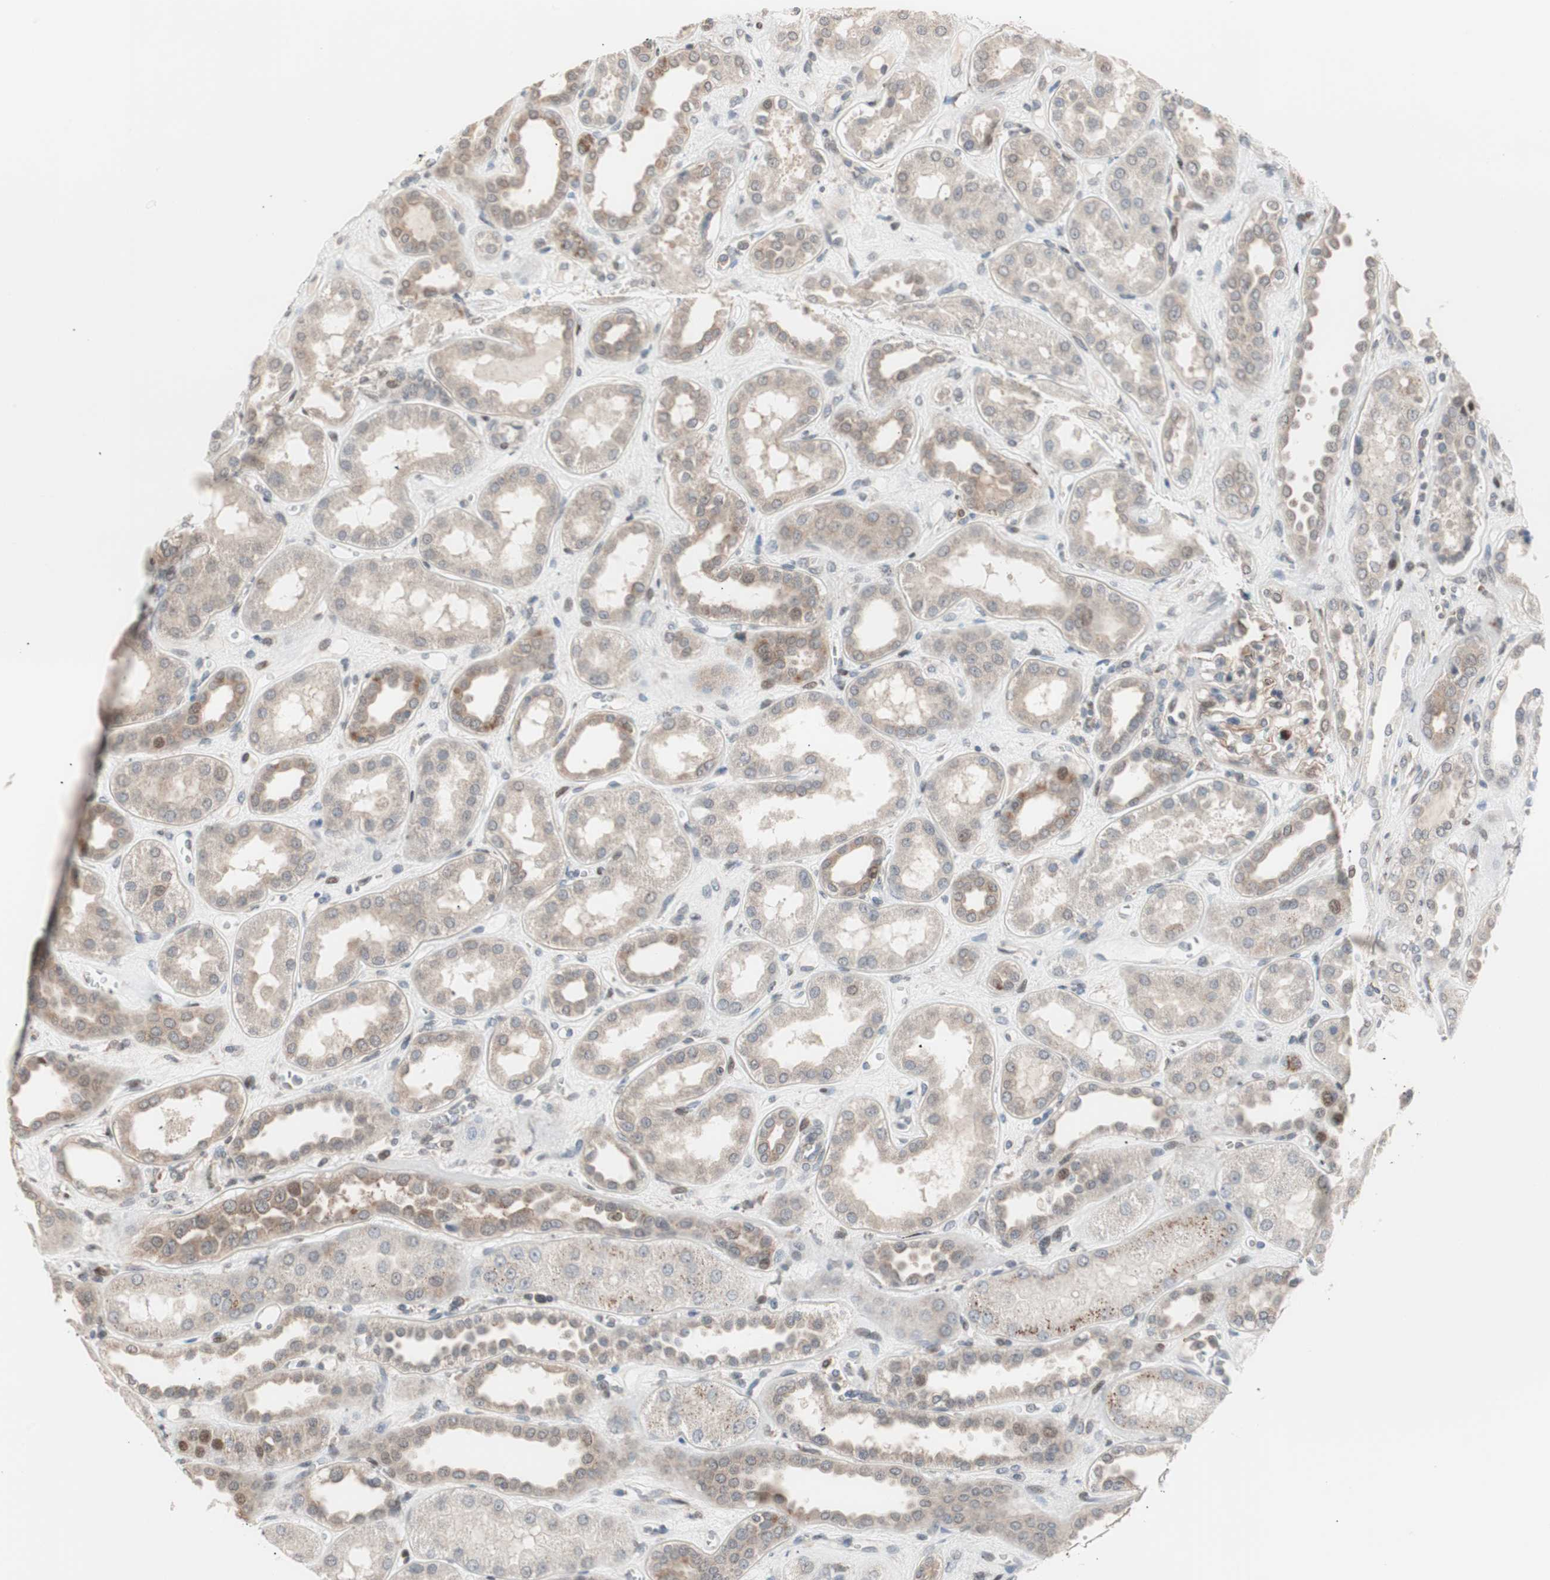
{"staining": {"intensity": "moderate", "quantity": "25%-75%", "location": "nuclear"}, "tissue": "kidney", "cell_type": "Cells in glomeruli", "image_type": "normal", "snomed": [{"axis": "morphology", "description": "Normal tissue, NOS"}, {"axis": "topography", "description": "Kidney"}], "caption": "Immunohistochemical staining of normal kidney exhibits 25%-75% levels of moderate nuclear protein staining in about 25%-75% of cells in glomeruli.", "gene": "POLH", "patient": {"sex": "male", "age": 59}}